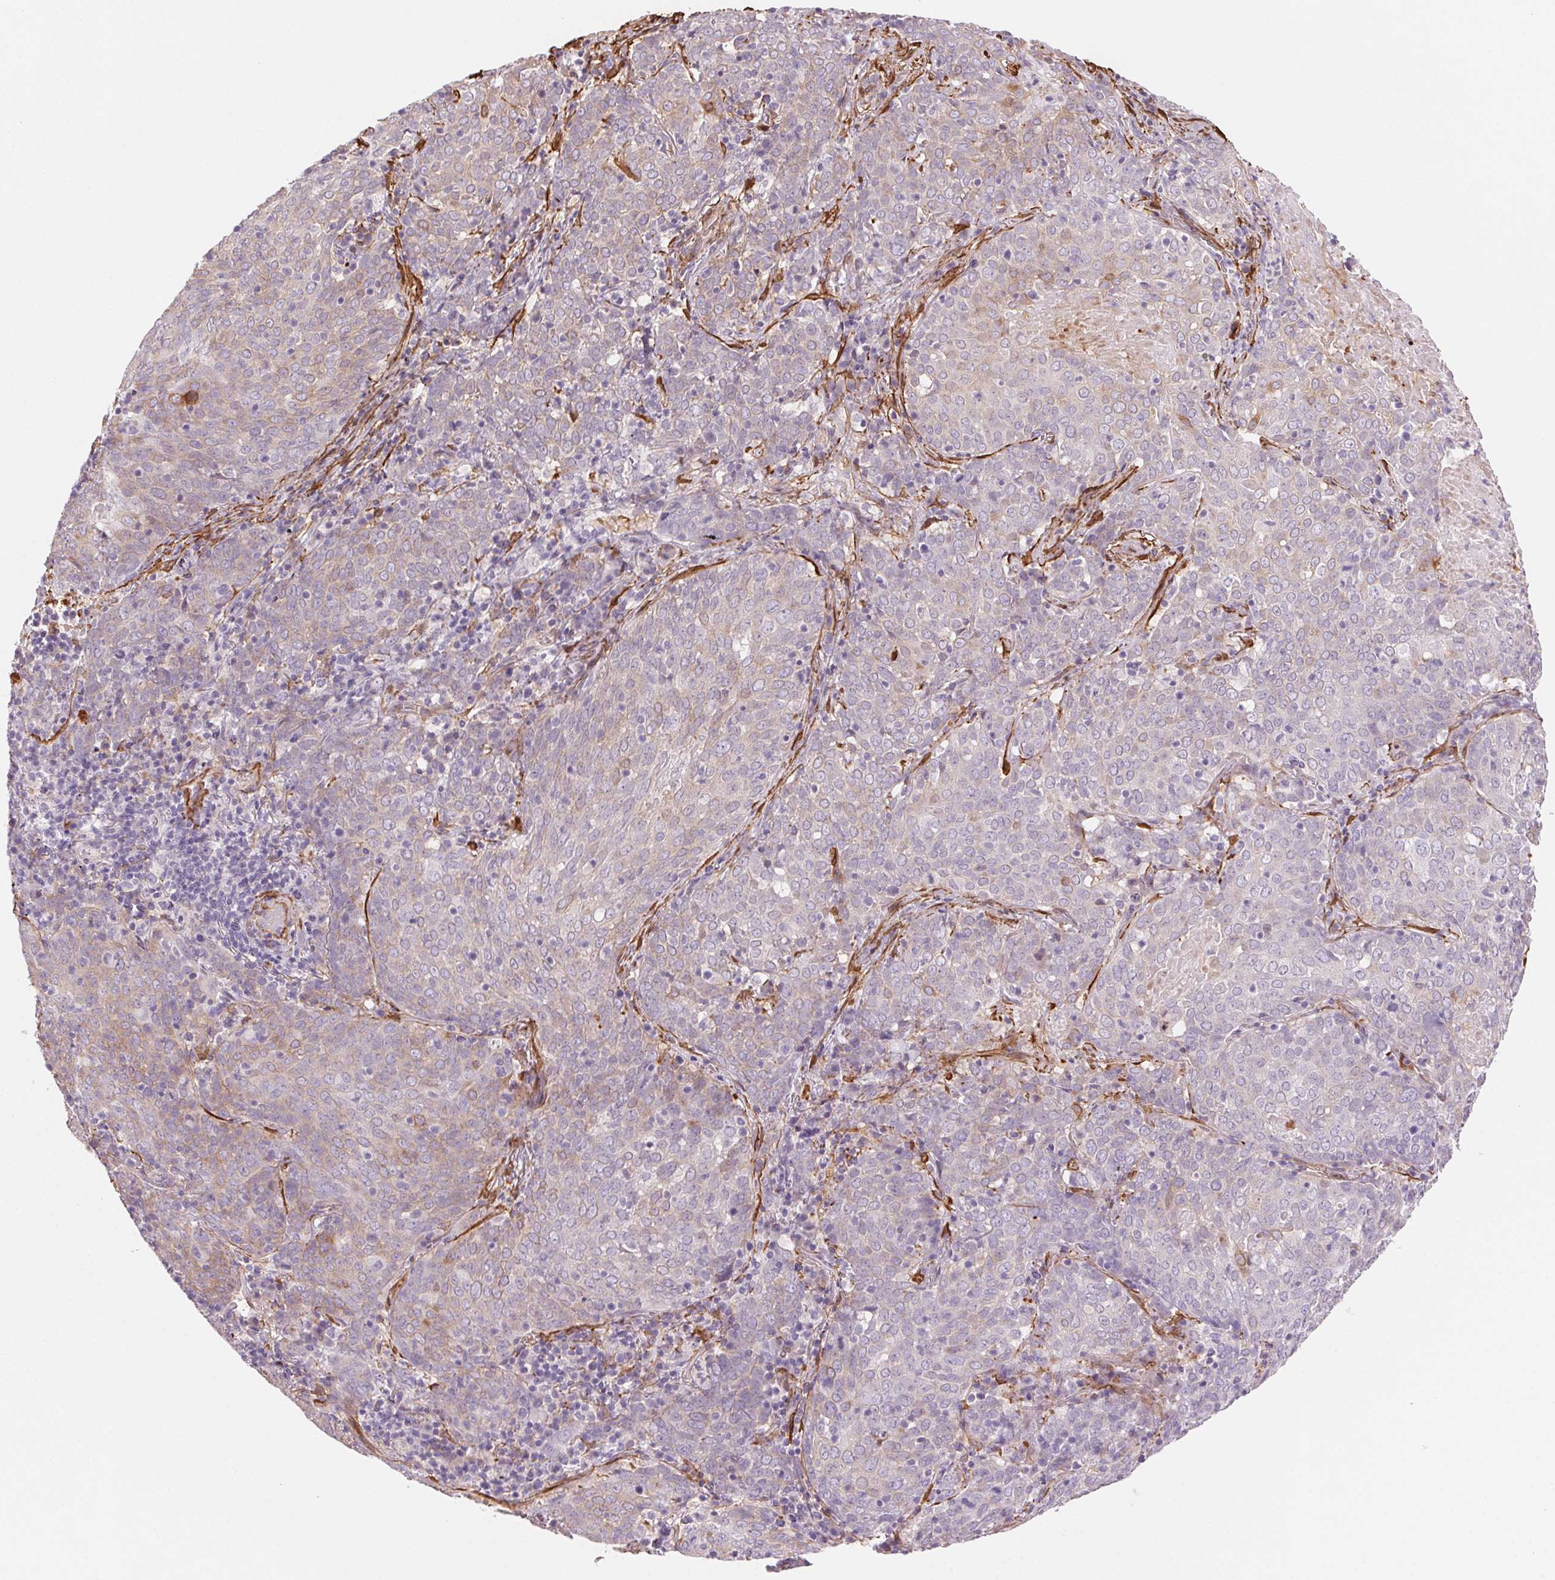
{"staining": {"intensity": "weak", "quantity": "<25%", "location": "cytoplasmic/membranous"}, "tissue": "lung cancer", "cell_type": "Tumor cells", "image_type": "cancer", "snomed": [{"axis": "morphology", "description": "Squamous cell carcinoma, NOS"}, {"axis": "topography", "description": "Lung"}], "caption": "Squamous cell carcinoma (lung) was stained to show a protein in brown. There is no significant expression in tumor cells. Brightfield microscopy of IHC stained with DAB (3,3'-diaminobenzidine) (brown) and hematoxylin (blue), captured at high magnification.", "gene": "GPX8", "patient": {"sex": "male", "age": 82}}